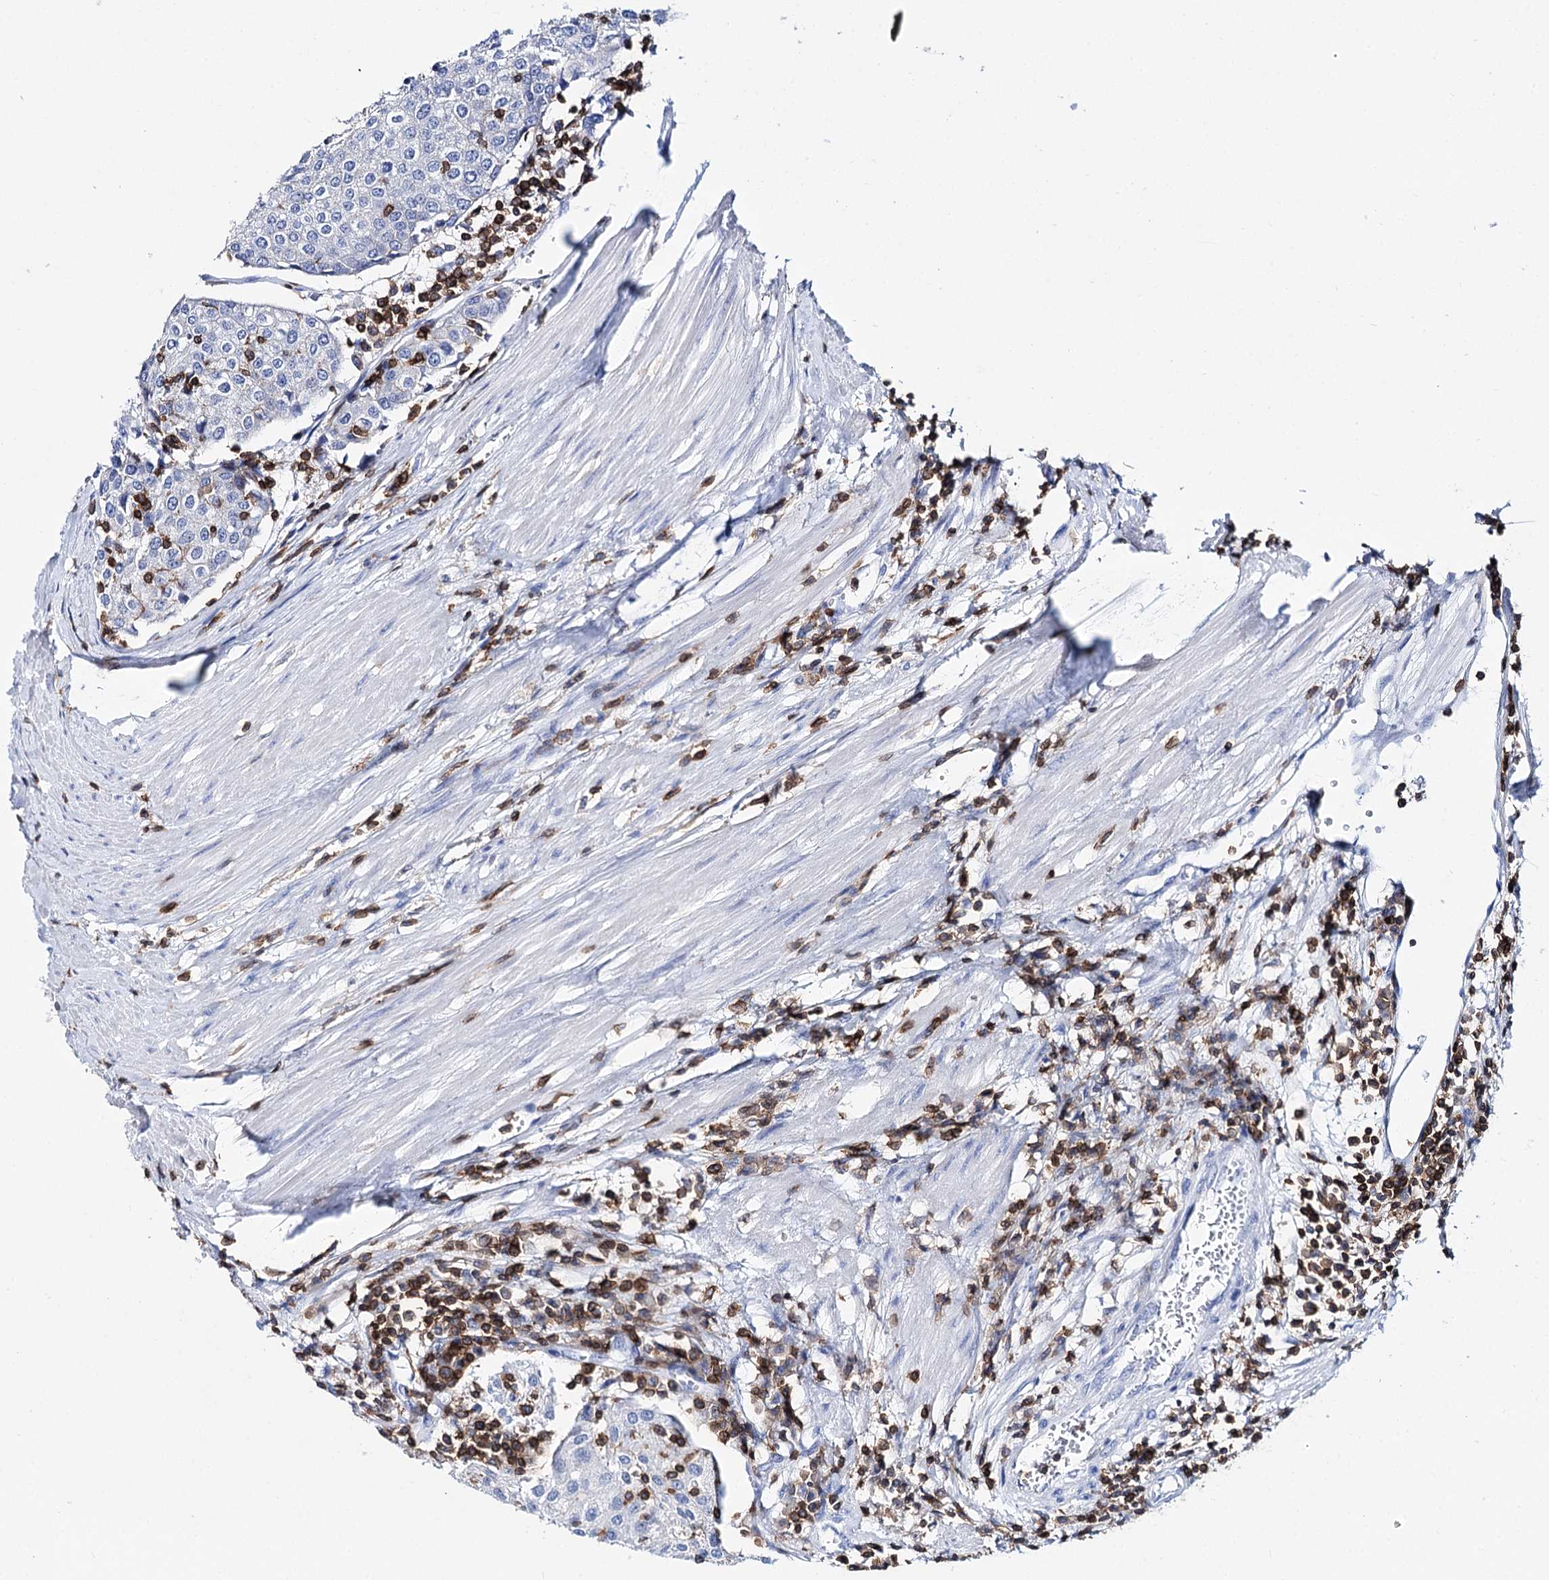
{"staining": {"intensity": "negative", "quantity": "none", "location": "none"}, "tissue": "urothelial cancer", "cell_type": "Tumor cells", "image_type": "cancer", "snomed": [{"axis": "morphology", "description": "Urothelial carcinoma, High grade"}, {"axis": "topography", "description": "Urinary bladder"}], "caption": "There is no significant expression in tumor cells of urothelial cancer.", "gene": "DEF6", "patient": {"sex": "female", "age": 85}}